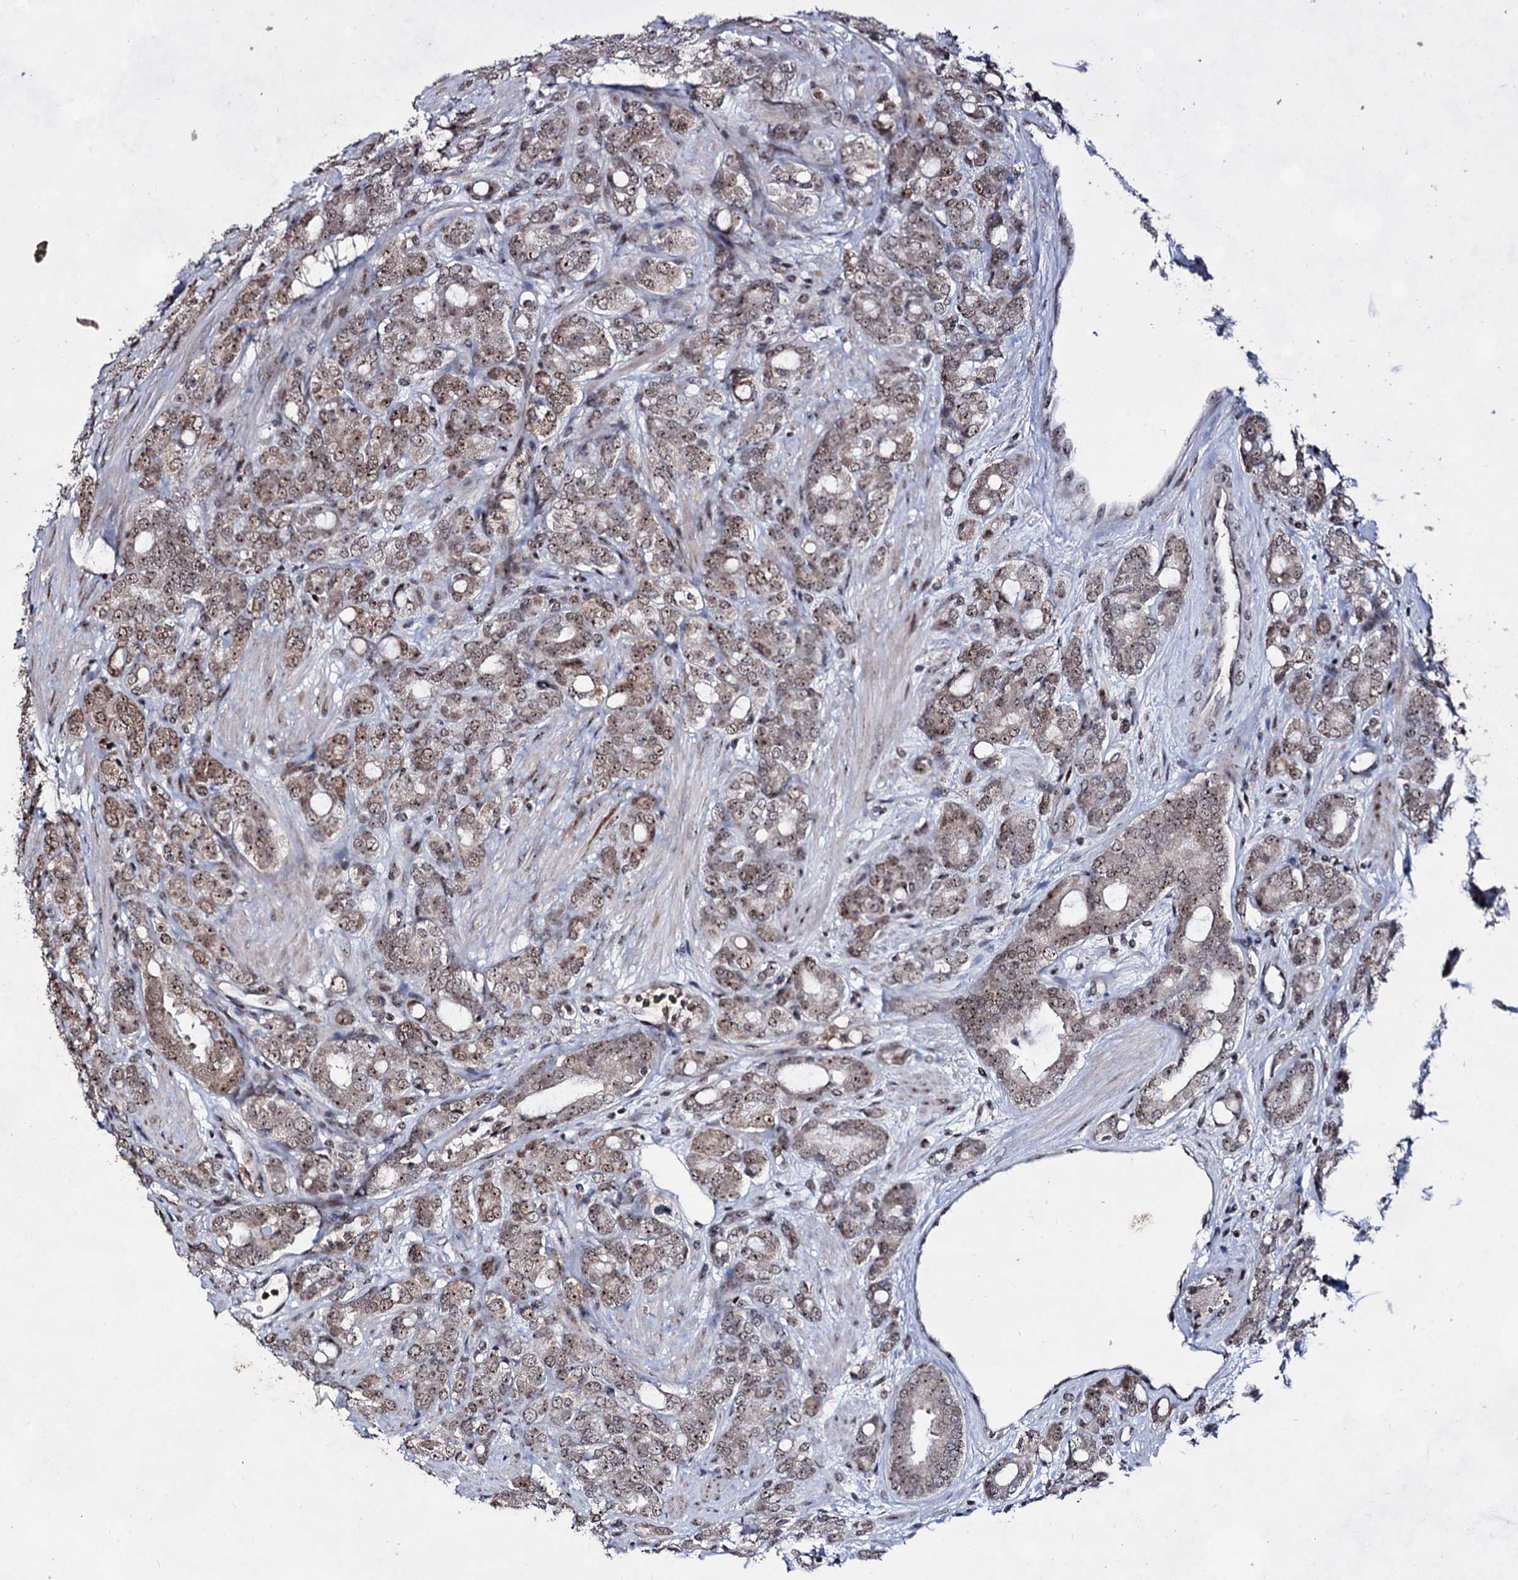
{"staining": {"intensity": "strong", "quantity": ">75%", "location": "nuclear"}, "tissue": "prostate cancer", "cell_type": "Tumor cells", "image_type": "cancer", "snomed": [{"axis": "morphology", "description": "Adenocarcinoma, High grade"}, {"axis": "topography", "description": "Prostate"}], "caption": "This image reveals prostate cancer (adenocarcinoma (high-grade)) stained with immunohistochemistry (IHC) to label a protein in brown. The nuclear of tumor cells show strong positivity for the protein. Nuclei are counter-stained blue.", "gene": "EXOSC10", "patient": {"sex": "male", "age": 62}}